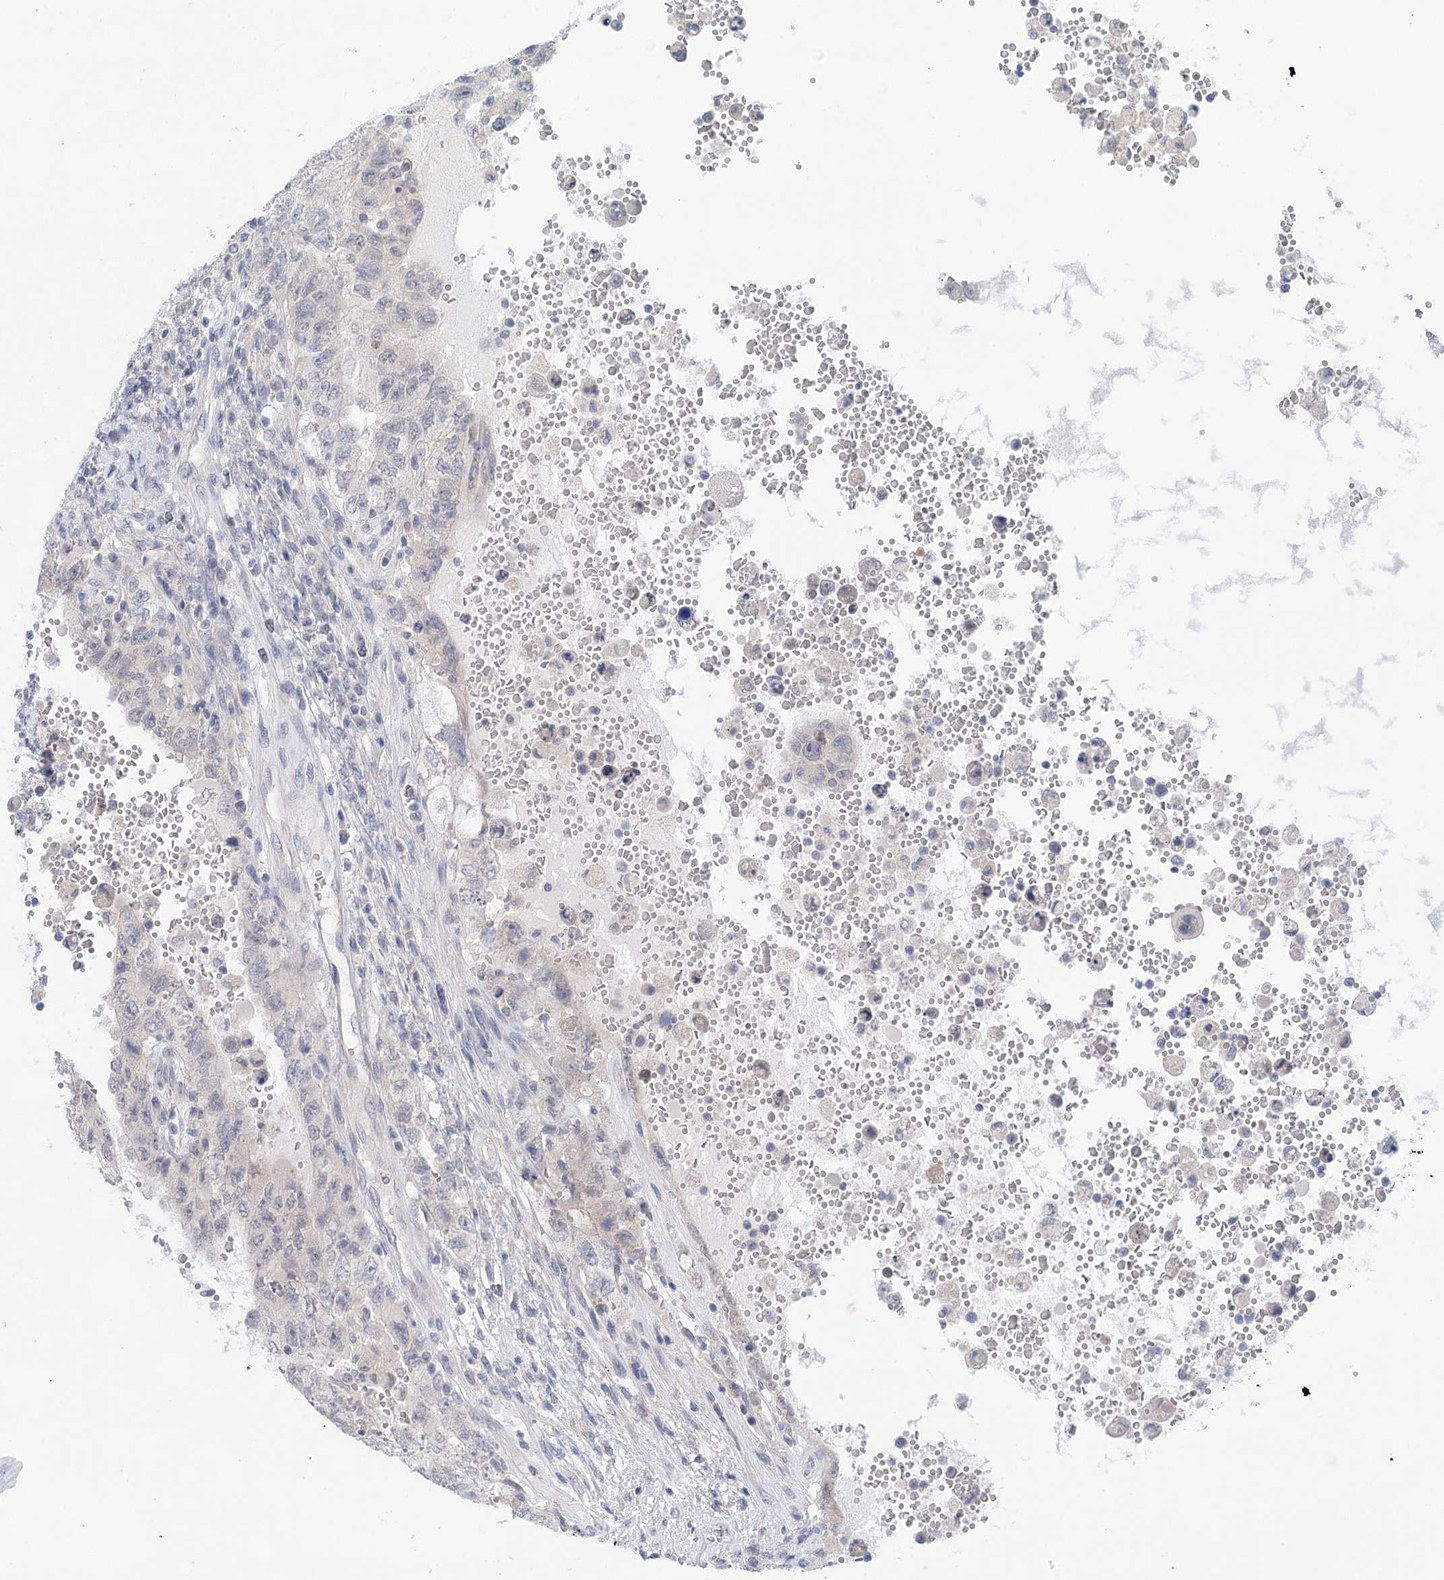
{"staining": {"intensity": "negative", "quantity": "none", "location": "none"}, "tissue": "testis cancer", "cell_type": "Tumor cells", "image_type": "cancer", "snomed": [{"axis": "morphology", "description": "Carcinoma, Embryonal, NOS"}, {"axis": "topography", "description": "Testis"}], "caption": "Tumor cells show no significant staining in embryonal carcinoma (testis).", "gene": "LALBA", "patient": {"sex": "male", "age": 26}}